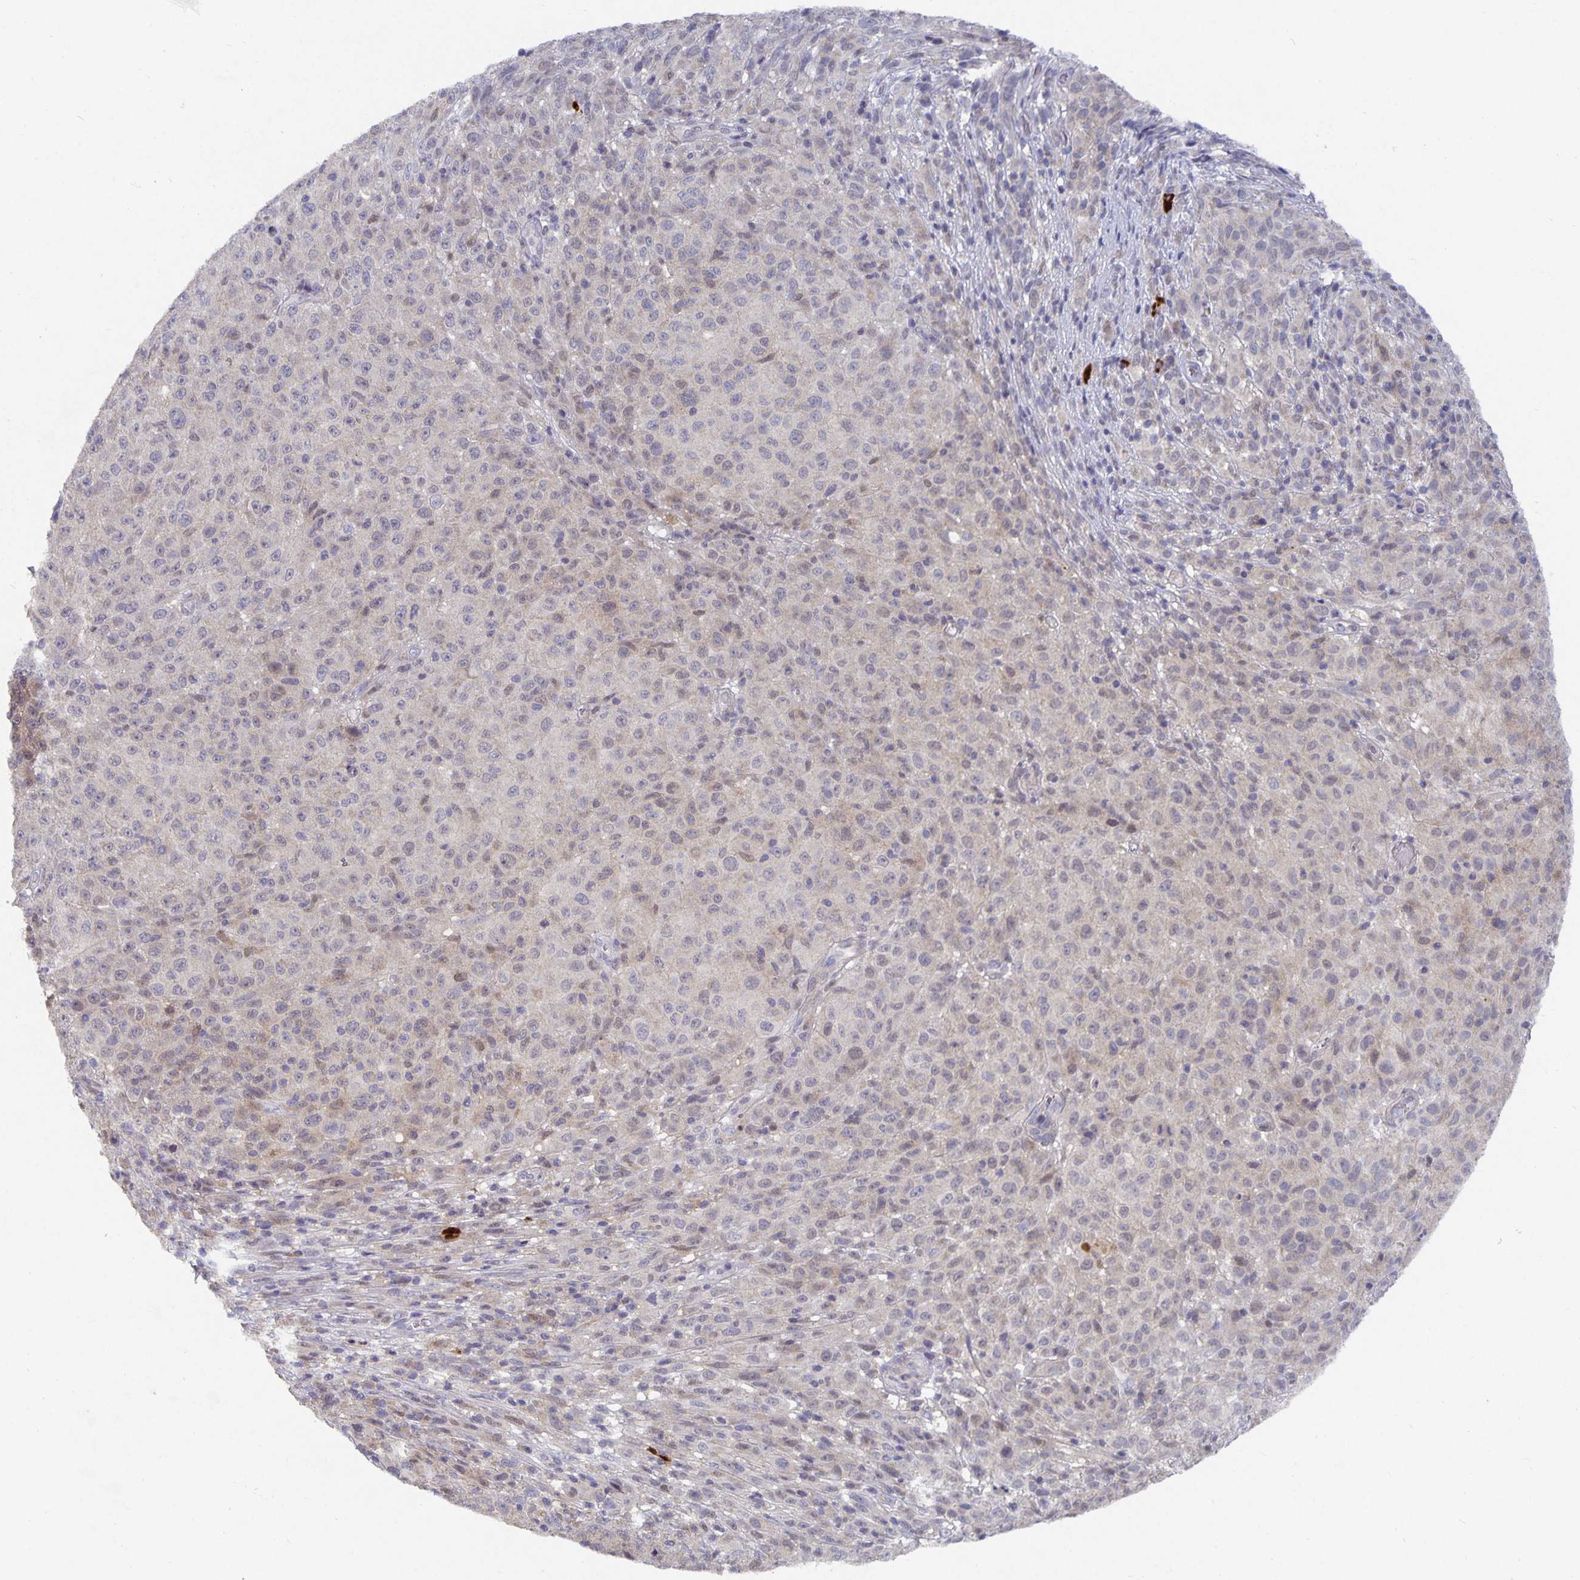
{"staining": {"intensity": "negative", "quantity": "none", "location": "none"}, "tissue": "melanoma", "cell_type": "Tumor cells", "image_type": "cancer", "snomed": [{"axis": "morphology", "description": "Malignant melanoma, NOS"}, {"axis": "topography", "description": "Skin"}], "caption": "A histopathology image of human malignant melanoma is negative for staining in tumor cells.", "gene": "HEPN1", "patient": {"sex": "male", "age": 73}}